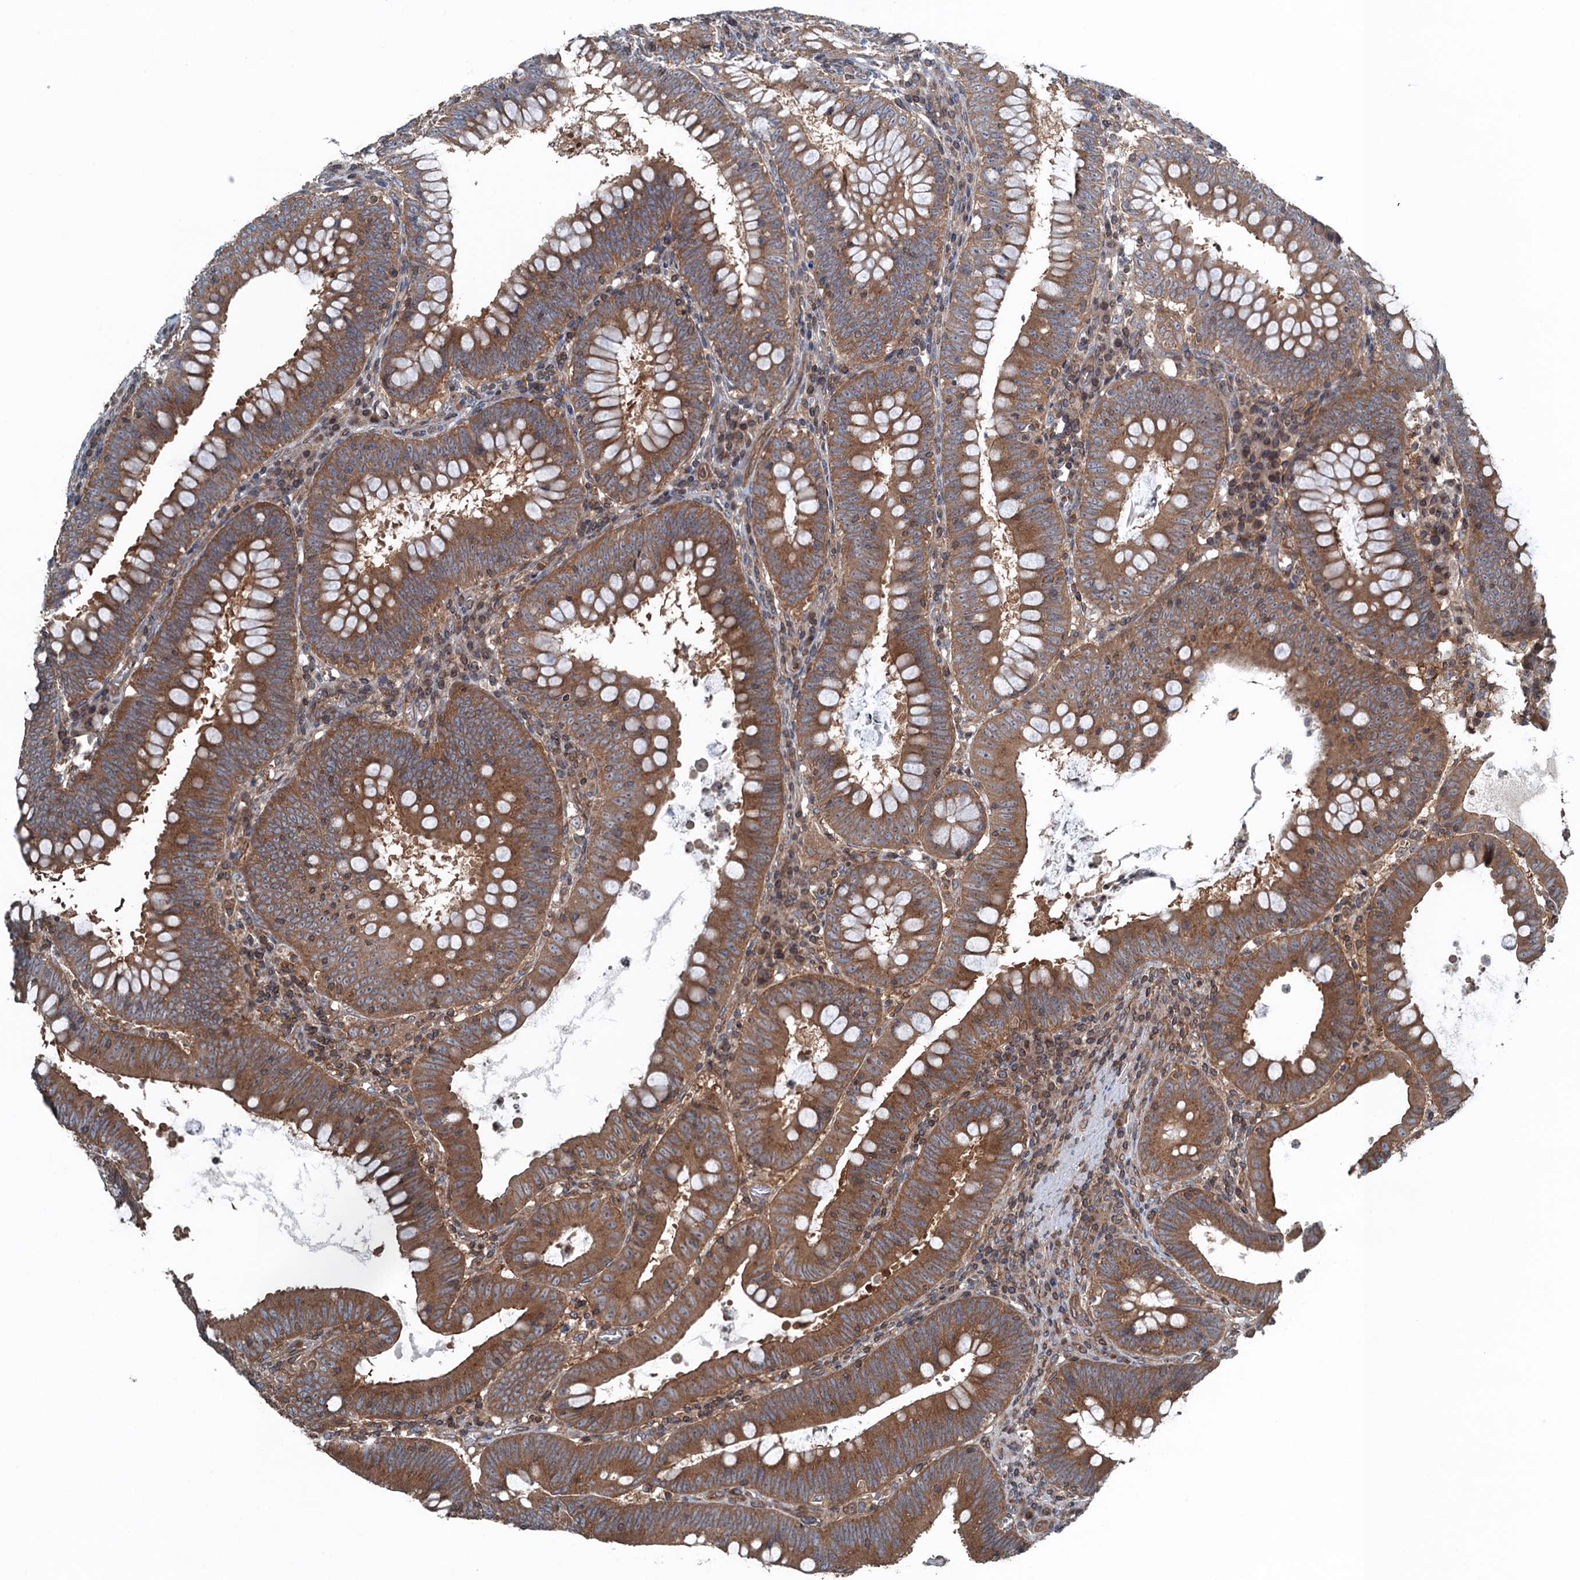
{"staining": {"intensity": "strong", "quantity": ">75%", "location": "cytoplasmic/membranous"}, "tissue": "colorectal cancer", "cell_type": "Tumor cells", "image_type": "cancer", "snomed": [{"axis": "morphology", "description": "Normal tissue, NOS"}, {"axis": "topography", "description": "Colon"}], "caption": "Immunohistochemistry (IHC) micrograph of neoplastic tissue: colorectal cancer stained using immunohistochemistry shows high levels of strong protein expression localized specifically in the cytoplasmic/membranous of tumor cells, appearing as a cytoplasmic/membranous brown color.", "gene": "TRAPPC8", "patient": {"sex": "female", "age": 82}}